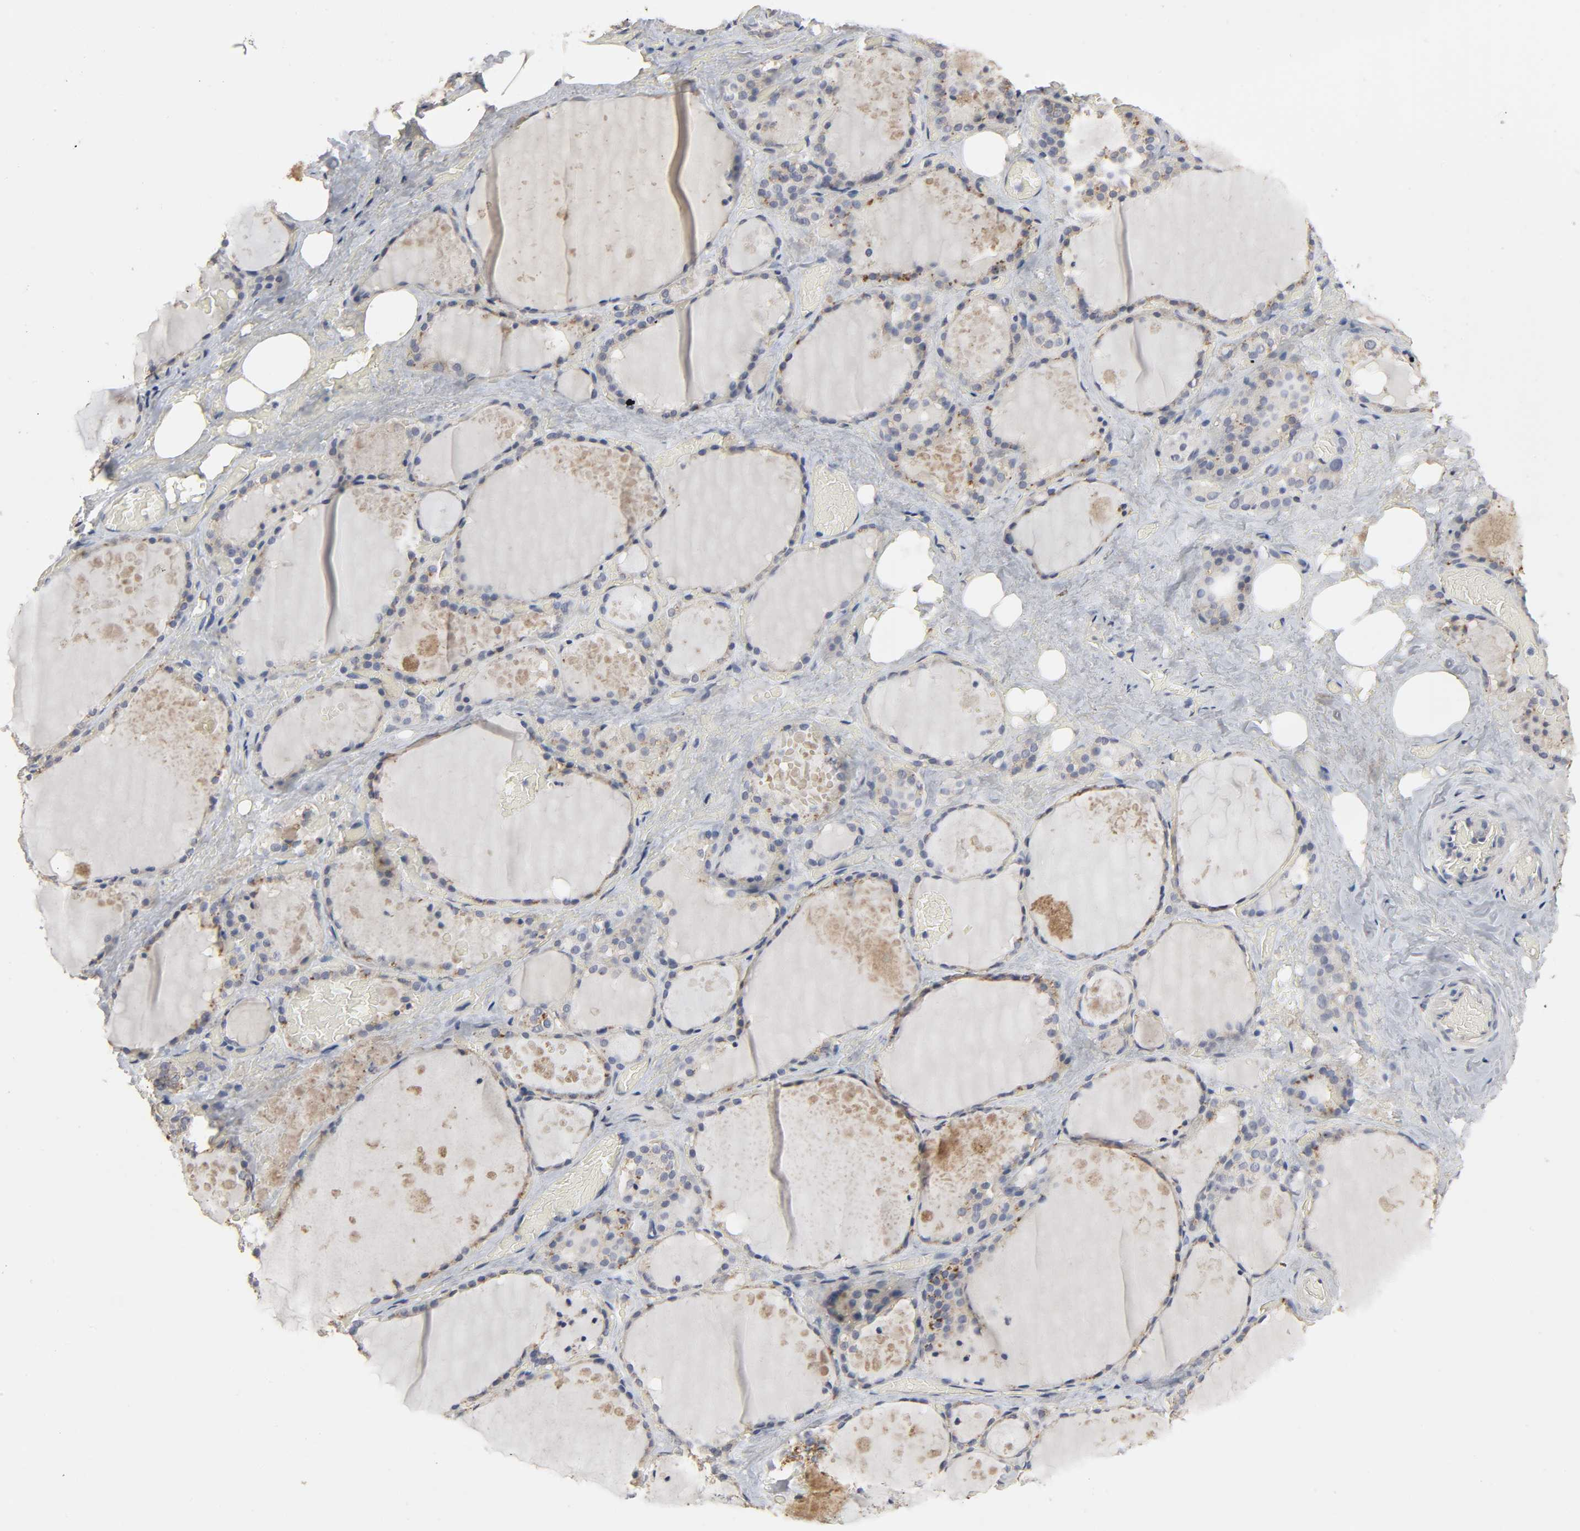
{"staining": {"intensity": "weak", "quantity": "<25%", "location": "cytoplasmic/membranous"}, "tissue": "thyroid gland", "cell_type": "Glandular cells", "image_type": "normal", "snomed": [{"axis": "morphology", "description": "Normal tissue, NOS"}, {"axis": "topography", "description": "Thyroid gland"}], "caption": "This histopathology image is of benign thyroid gland stained with immunohistochemistry (IHC) to label a protein in brown with the nuclei are counter-stained blue. There is no positivity in glandular cells.", "gene": "SLC10A2", "patient": {"sex": "male", "age": 61}}